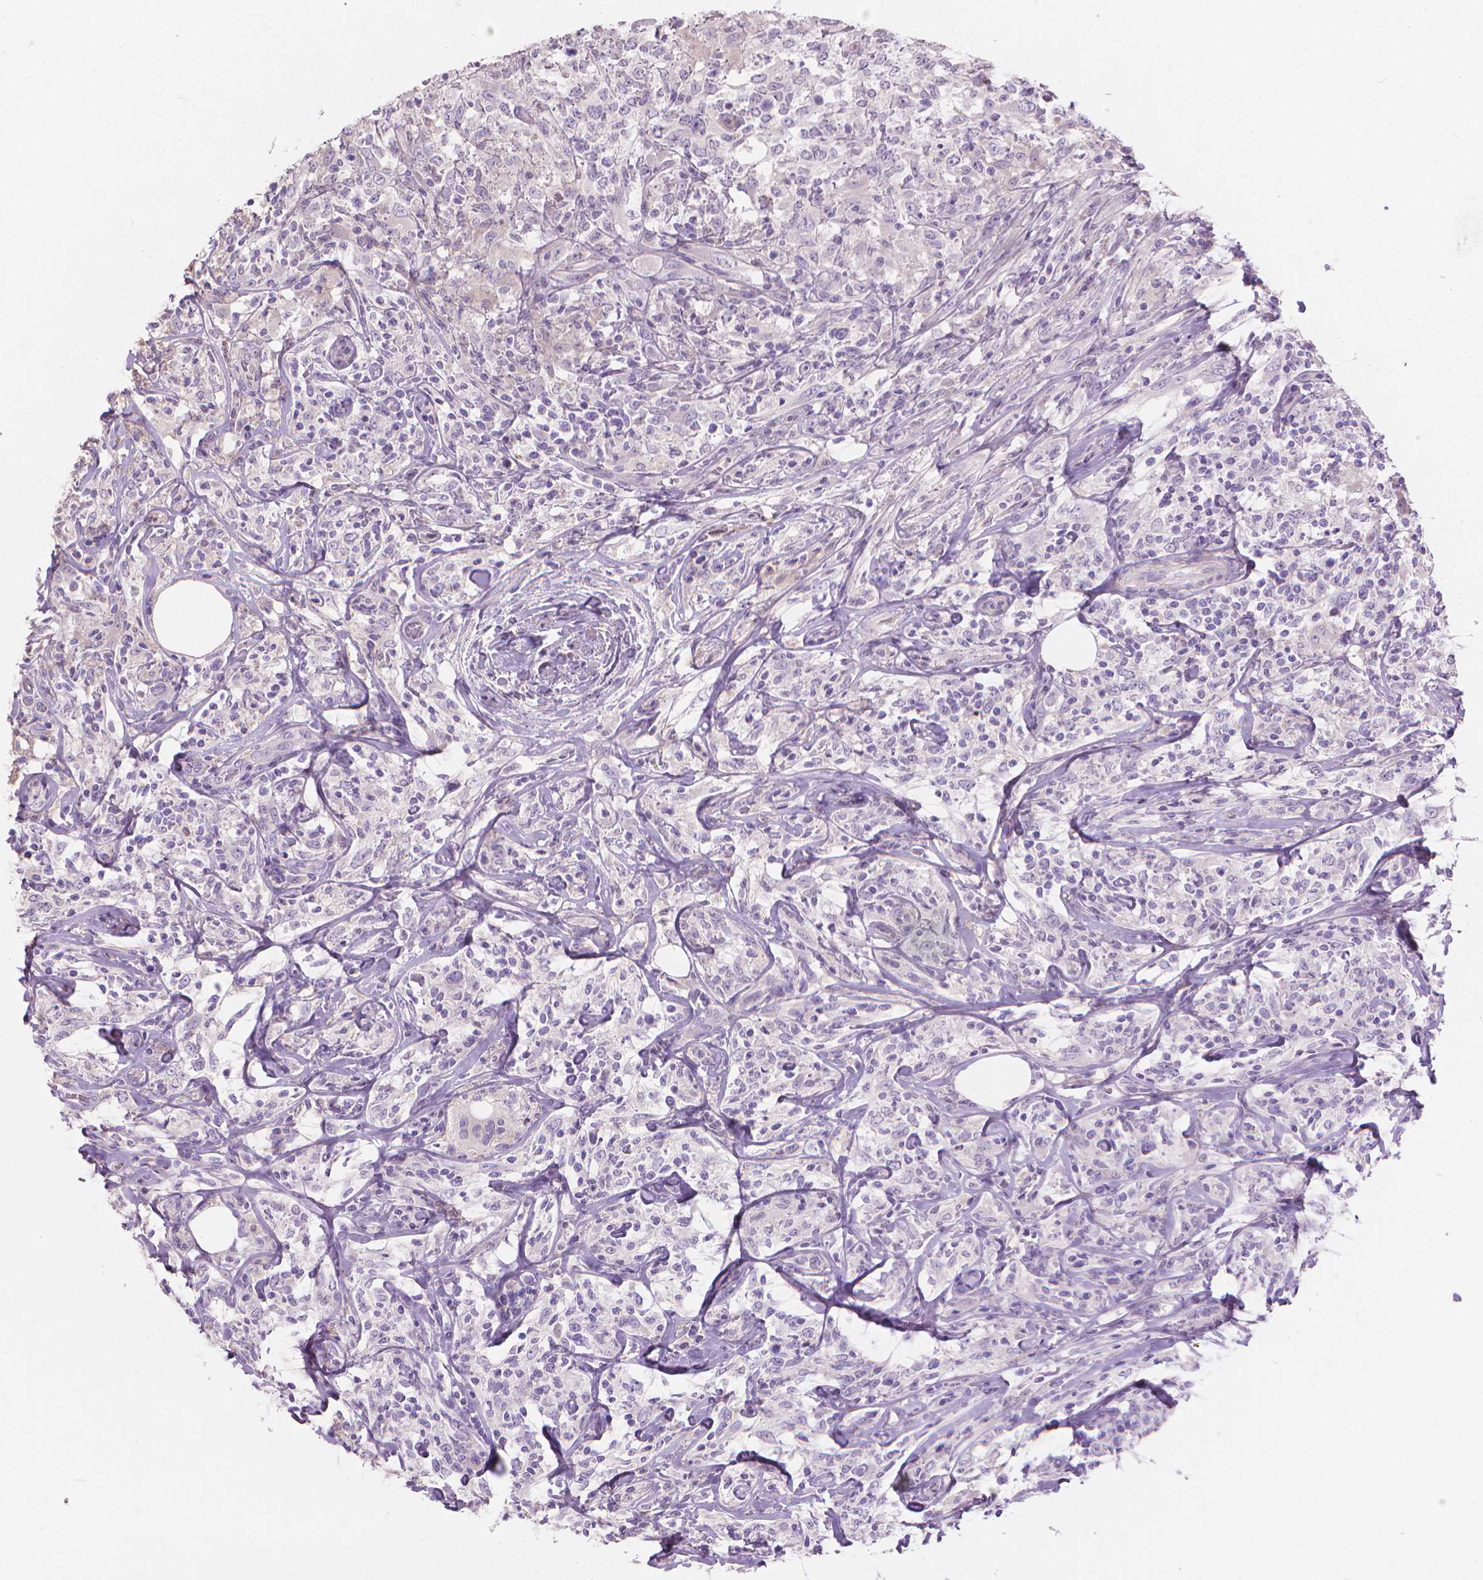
{"staining": {"intensity": "negative", "quantity": "none", "location": "none"}, "tissue": "lymphoma", "cell_type": "Tumor cells", "image_type": "cancer", "snomed": [{"axis": "morphology", "description": "Malignant lymphoma, non-Hodgkin's type, High grade"}, {"axis": "topography", "description": "Lymph node"}], "caption": "There is no significant staining in tumor cells of high-grade malignant lymphoma, non-Hodgkin's type. The staining is performed using DAB brown chromogen with nuclei counter-stained in using hematoxylin.", "gene": "CABCOCO1", "patient": {"sex": "female", "age": 84}}